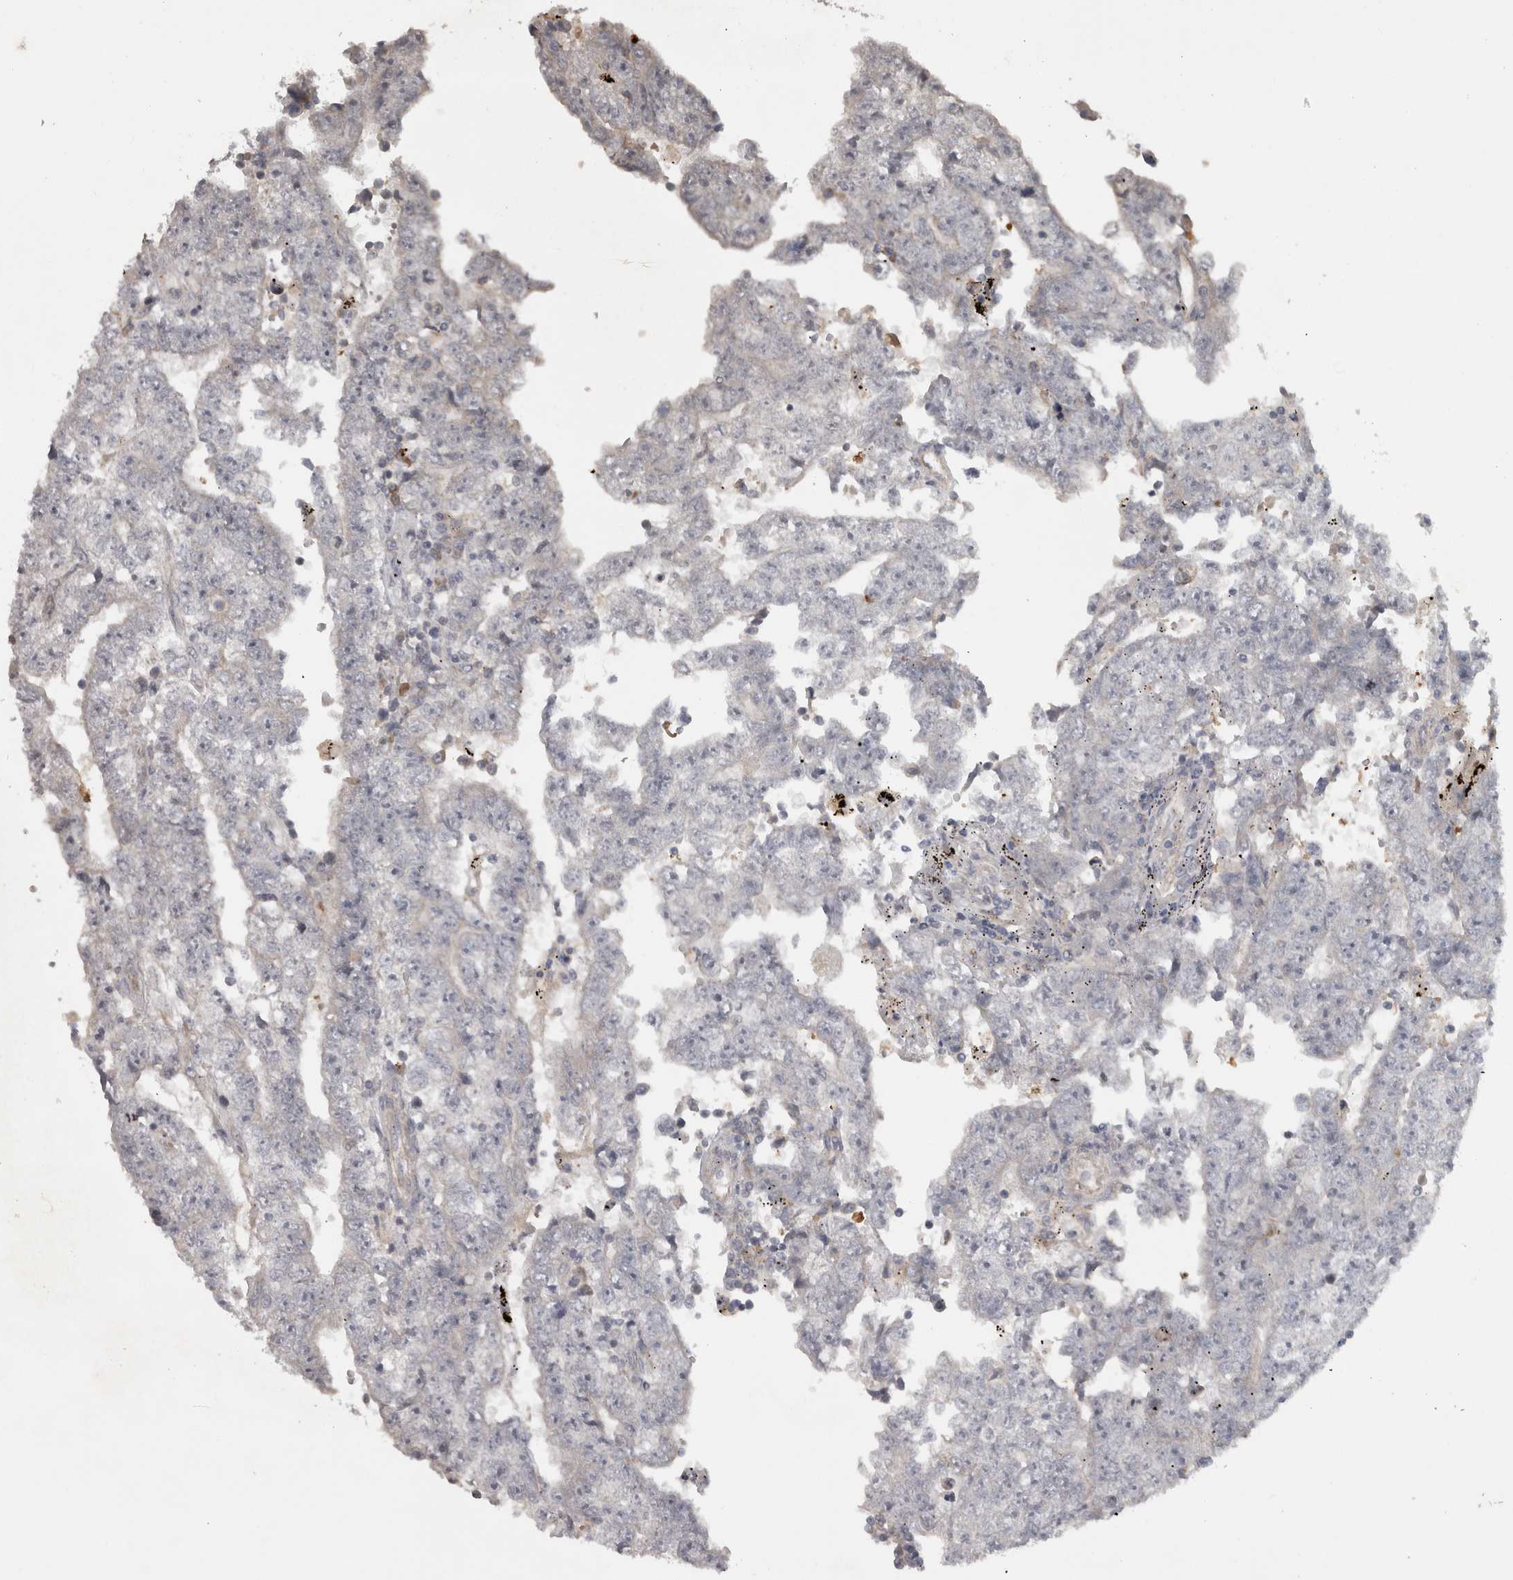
{"staining": {"intensity": "negative", "quantity": "none", "location": "none"}, "tissue": "testis cancer", "cell_type": "Tumor cells", "image_type": "cancer", "snomed": [{"axis": "morphology", "description": "Carcinoma, Embryonal, NOS"}, {"axis": "topography", "description": "Testis"}], "caption": "Immunohistochemistry micrograph of human testis embryonal carcinoma stained for a protein (brown), which shows no staining in tumor cells.", "gene": "SLCO5A1", "patient": {"sex": "male", "age": 25}}